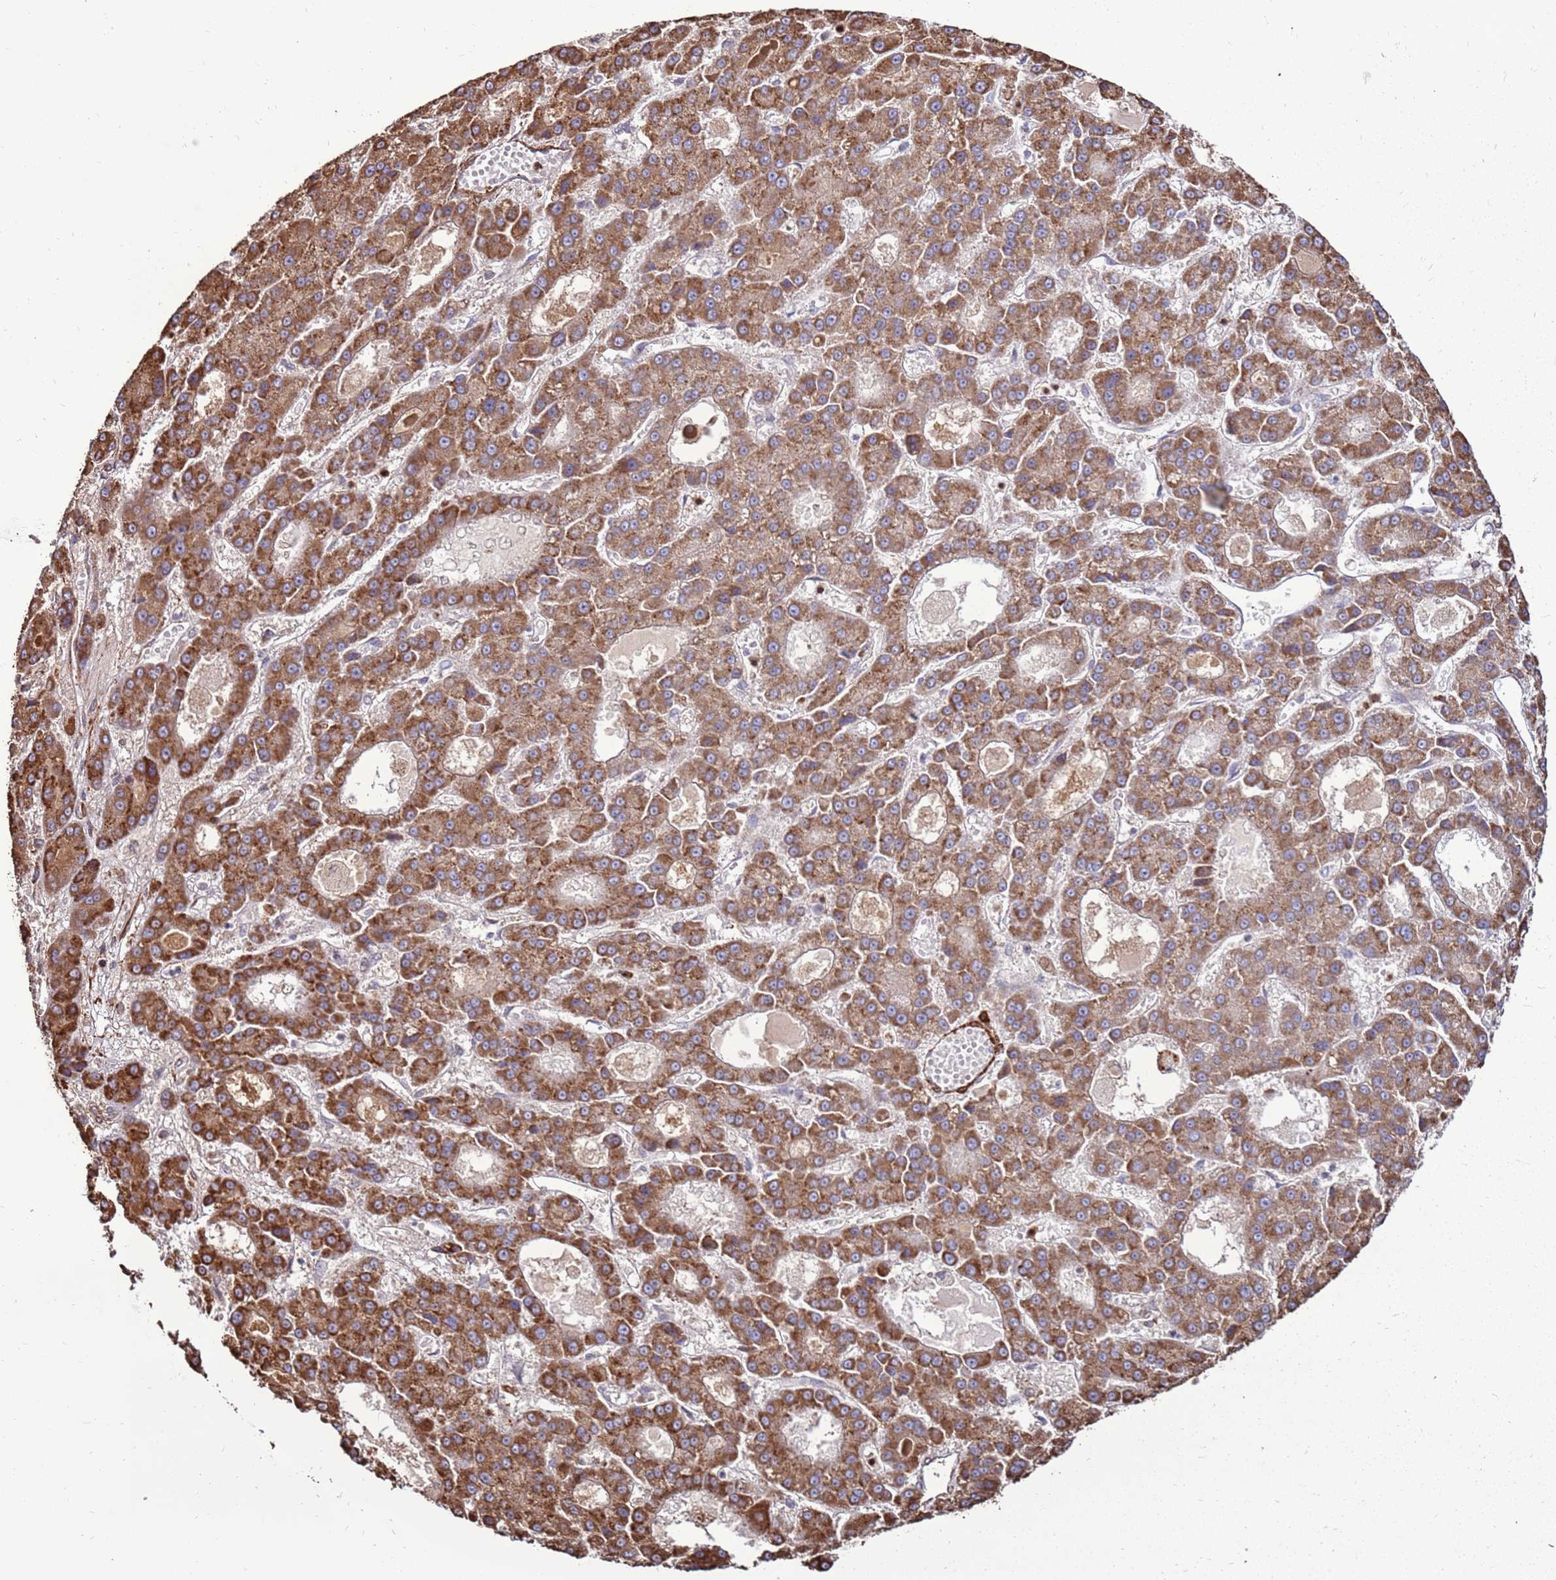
{"staining": {"intensity": "moderate", "quantity": ">75%", "location": "cytoplasmic/membranous"}, "tissue": "liver cancer", "cell_type": "Tumor cells", "image_type": "cancer", "snomed": [{"axis": "morphology", "description": "Carcinoma, Hepatocellular, NOS"}, {"axis": "topography", "description": "Liver"}], "caption": "Protein analysis of hepatocellular carcinoma (liver) tissue shows moderate cytoplasmic/membranous staining in about >75% of tumor cells.", "gene": "DDX59", "patient": {"sex": "male", "age": 70}}